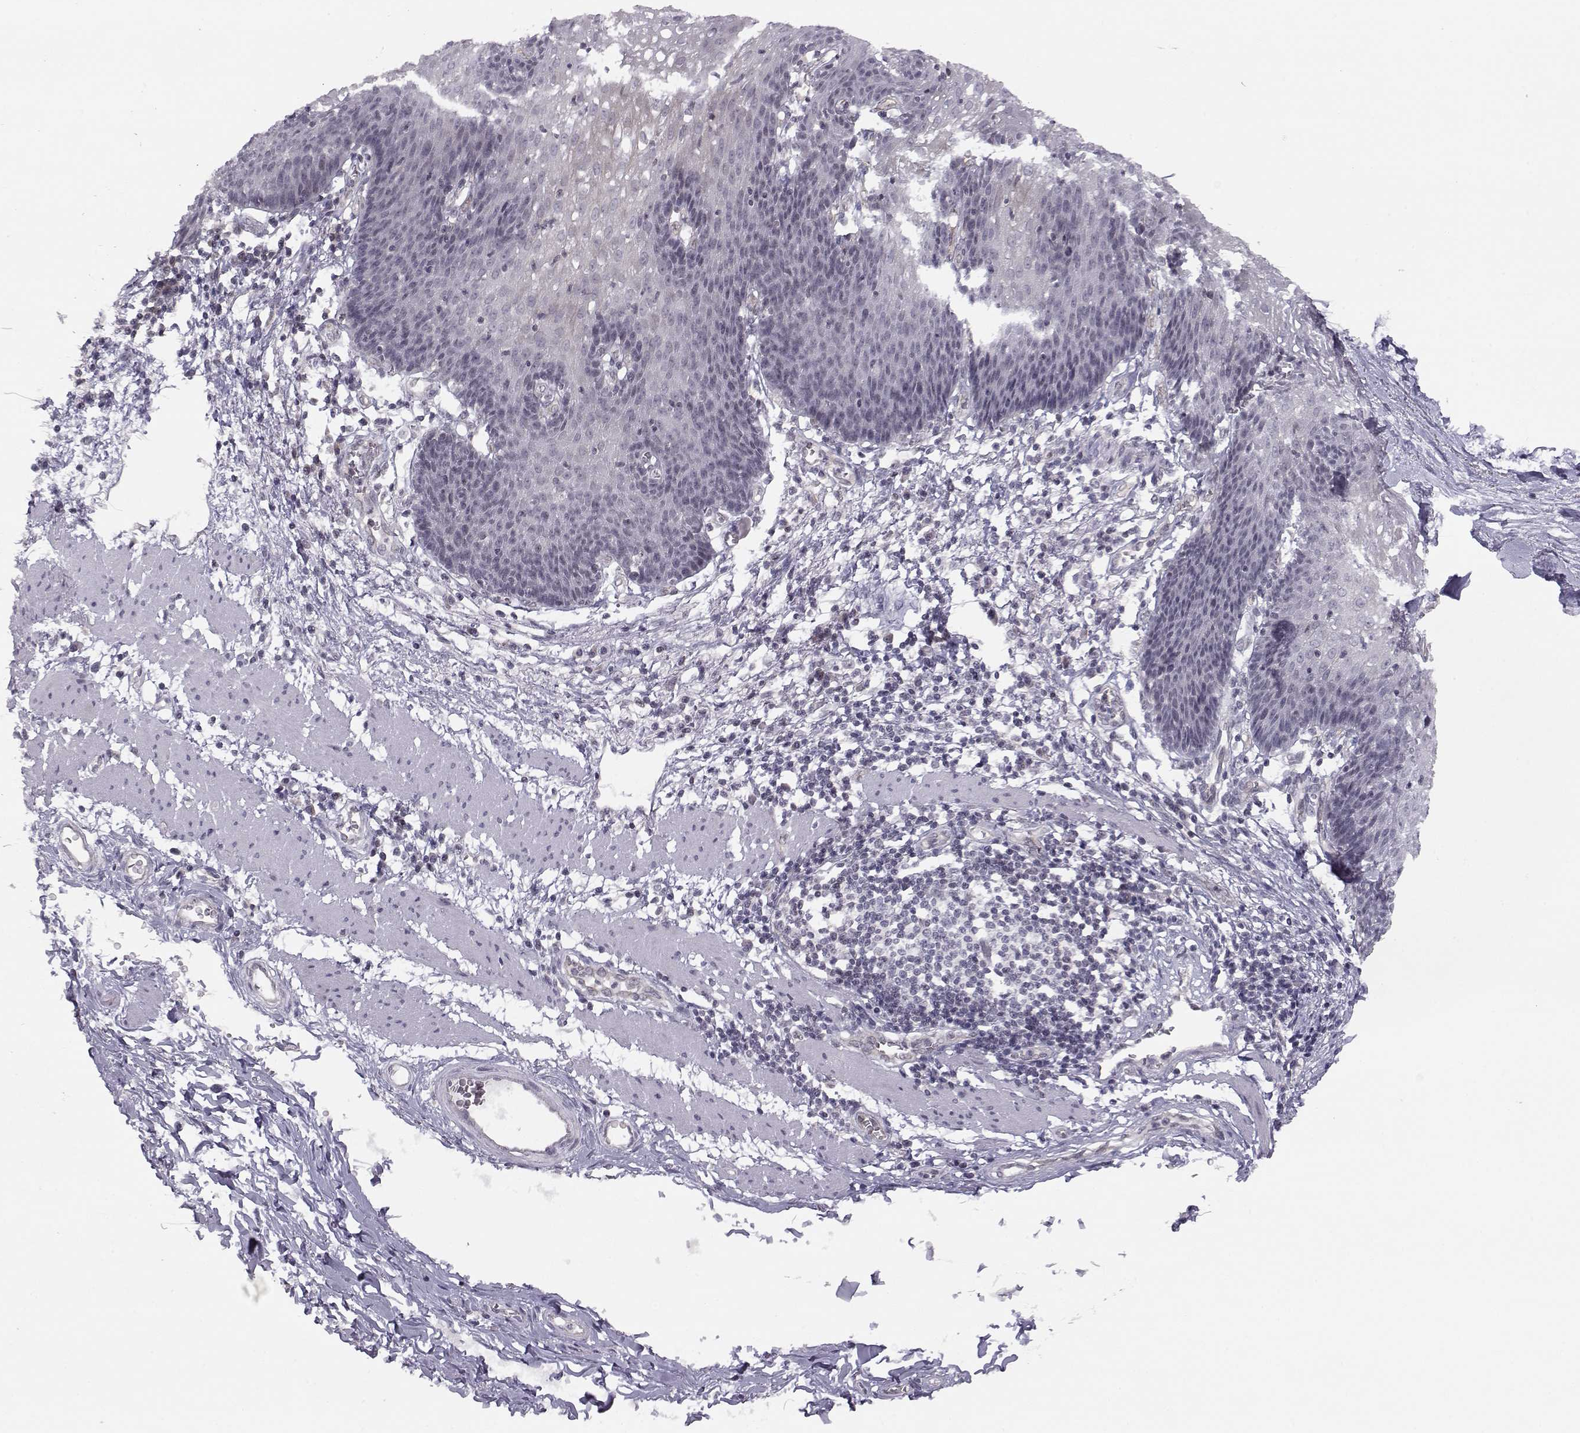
{"staining": {"intensity": "negative", "quantity": "none", "location": "none"}, "tissue": "esophagus", "cell_type": "Squamous epithelial cells", "image_type": "normal", "snomed": [{"axis": "morphology", "description": "Normal tissue, NOS"}, {"axis": "topography", "description": "Esophagus"}], "caption": "DAB immunohistochemical staining of normal human esophagus displays no significant positivity in squamous epithelial cells. The staining was performed using DAB to visualize the protein expression in brown, while the nuclei were stained in blue with hematoxylin (Magnification: 20x).", "gene": "KIF13B", "patient": {"sex": "male", "age": 57}}